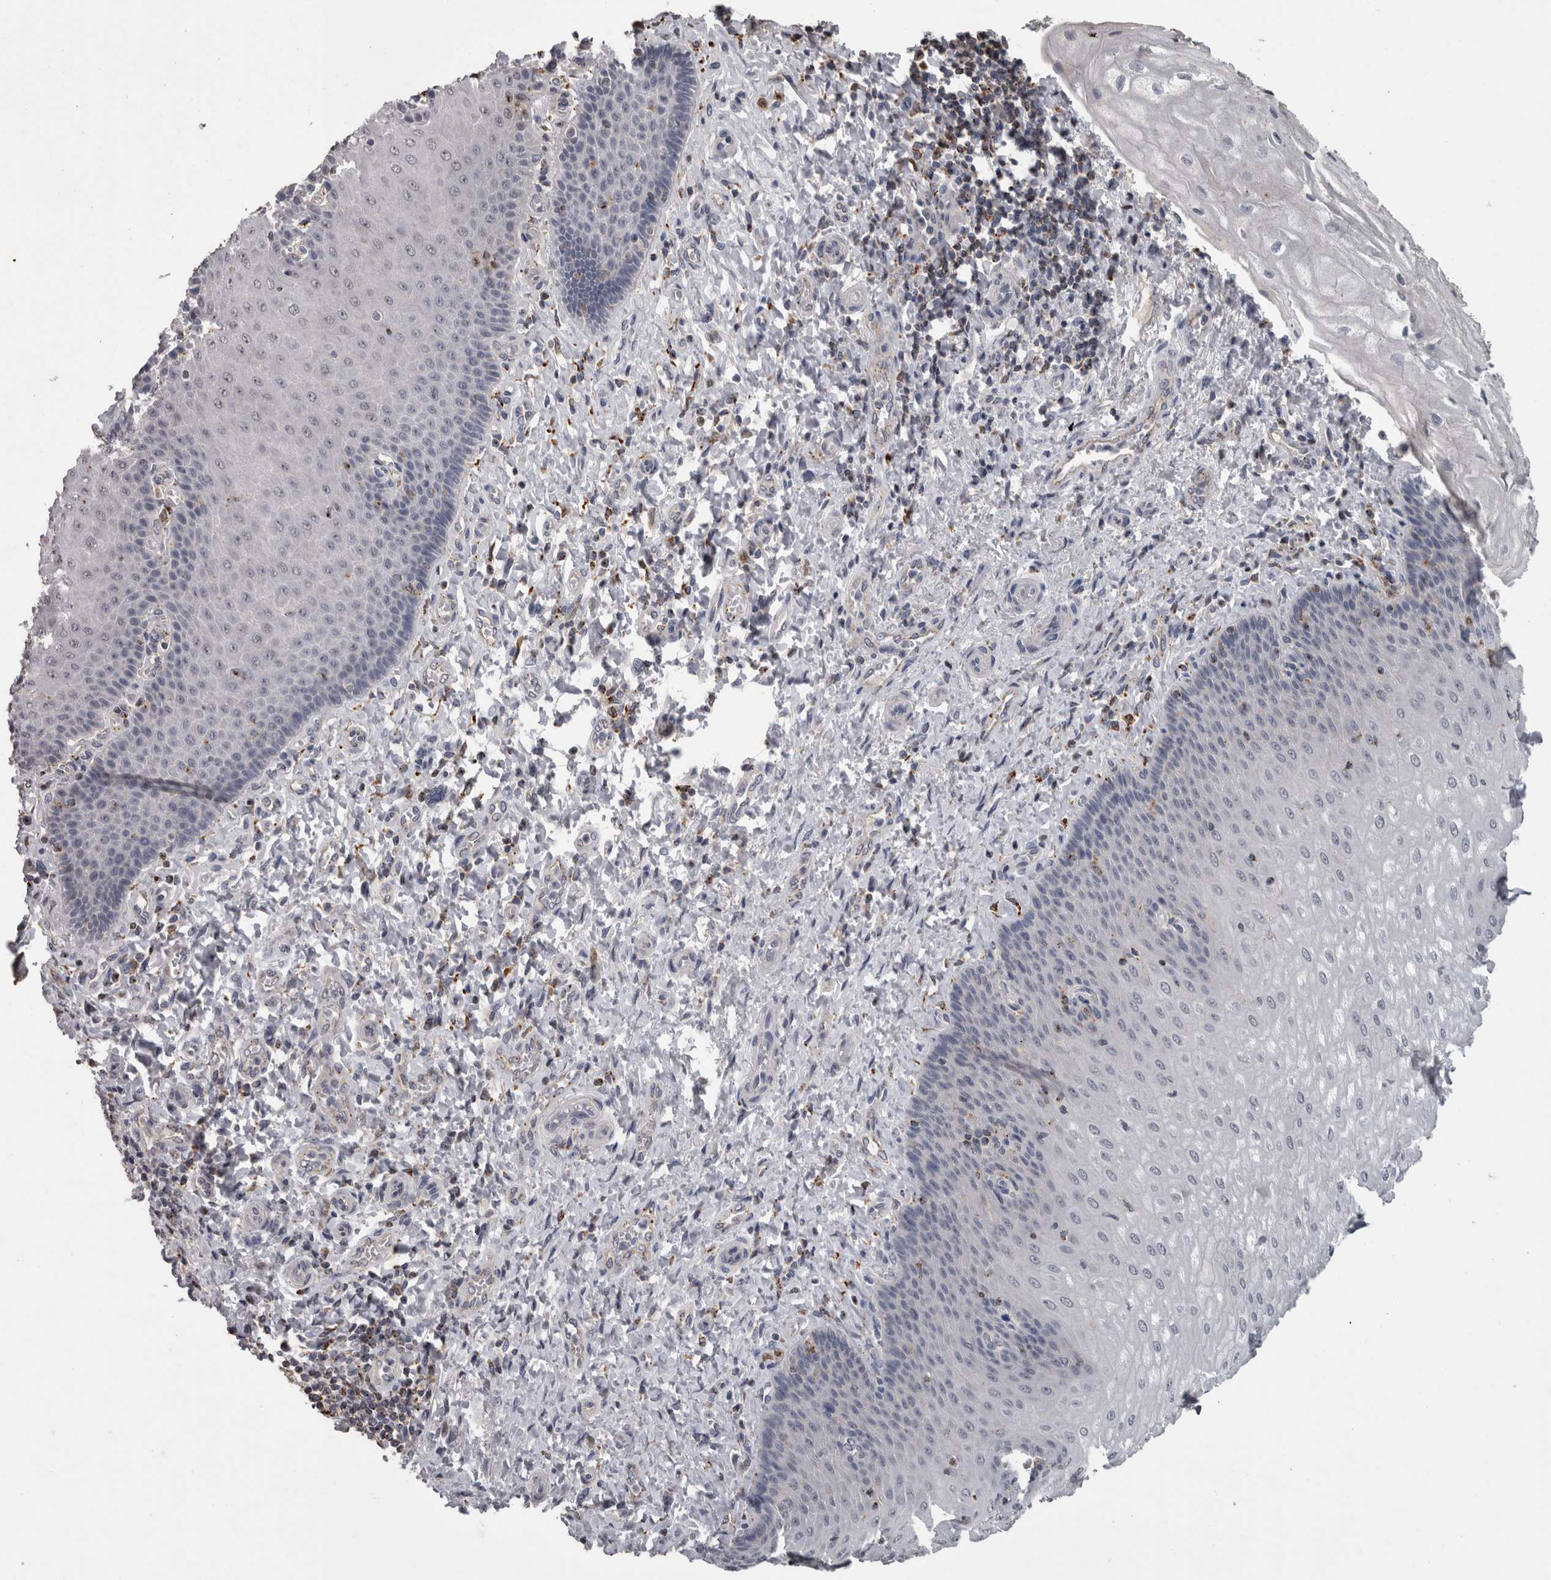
{"staining": {"intensity": "weak", "quantity": "<25%", "location": "nuclear"}, "tissue": "esophagus", "cell_type": "Squamous epithelial cells", "image_type": "normal", "snomed": [{"axis": "morphology", "description": "Normal tissue, NOS"}, {"axis": "topography", "description": "Esophagus"}], "caption": "Immunohistochemistry image of benign esophagus: esophagus stained with DAB displays no significant protein expression in squamous epithelial cells.", "gene": "NAAA", "patient": {"sex": "male", "age": 54}}